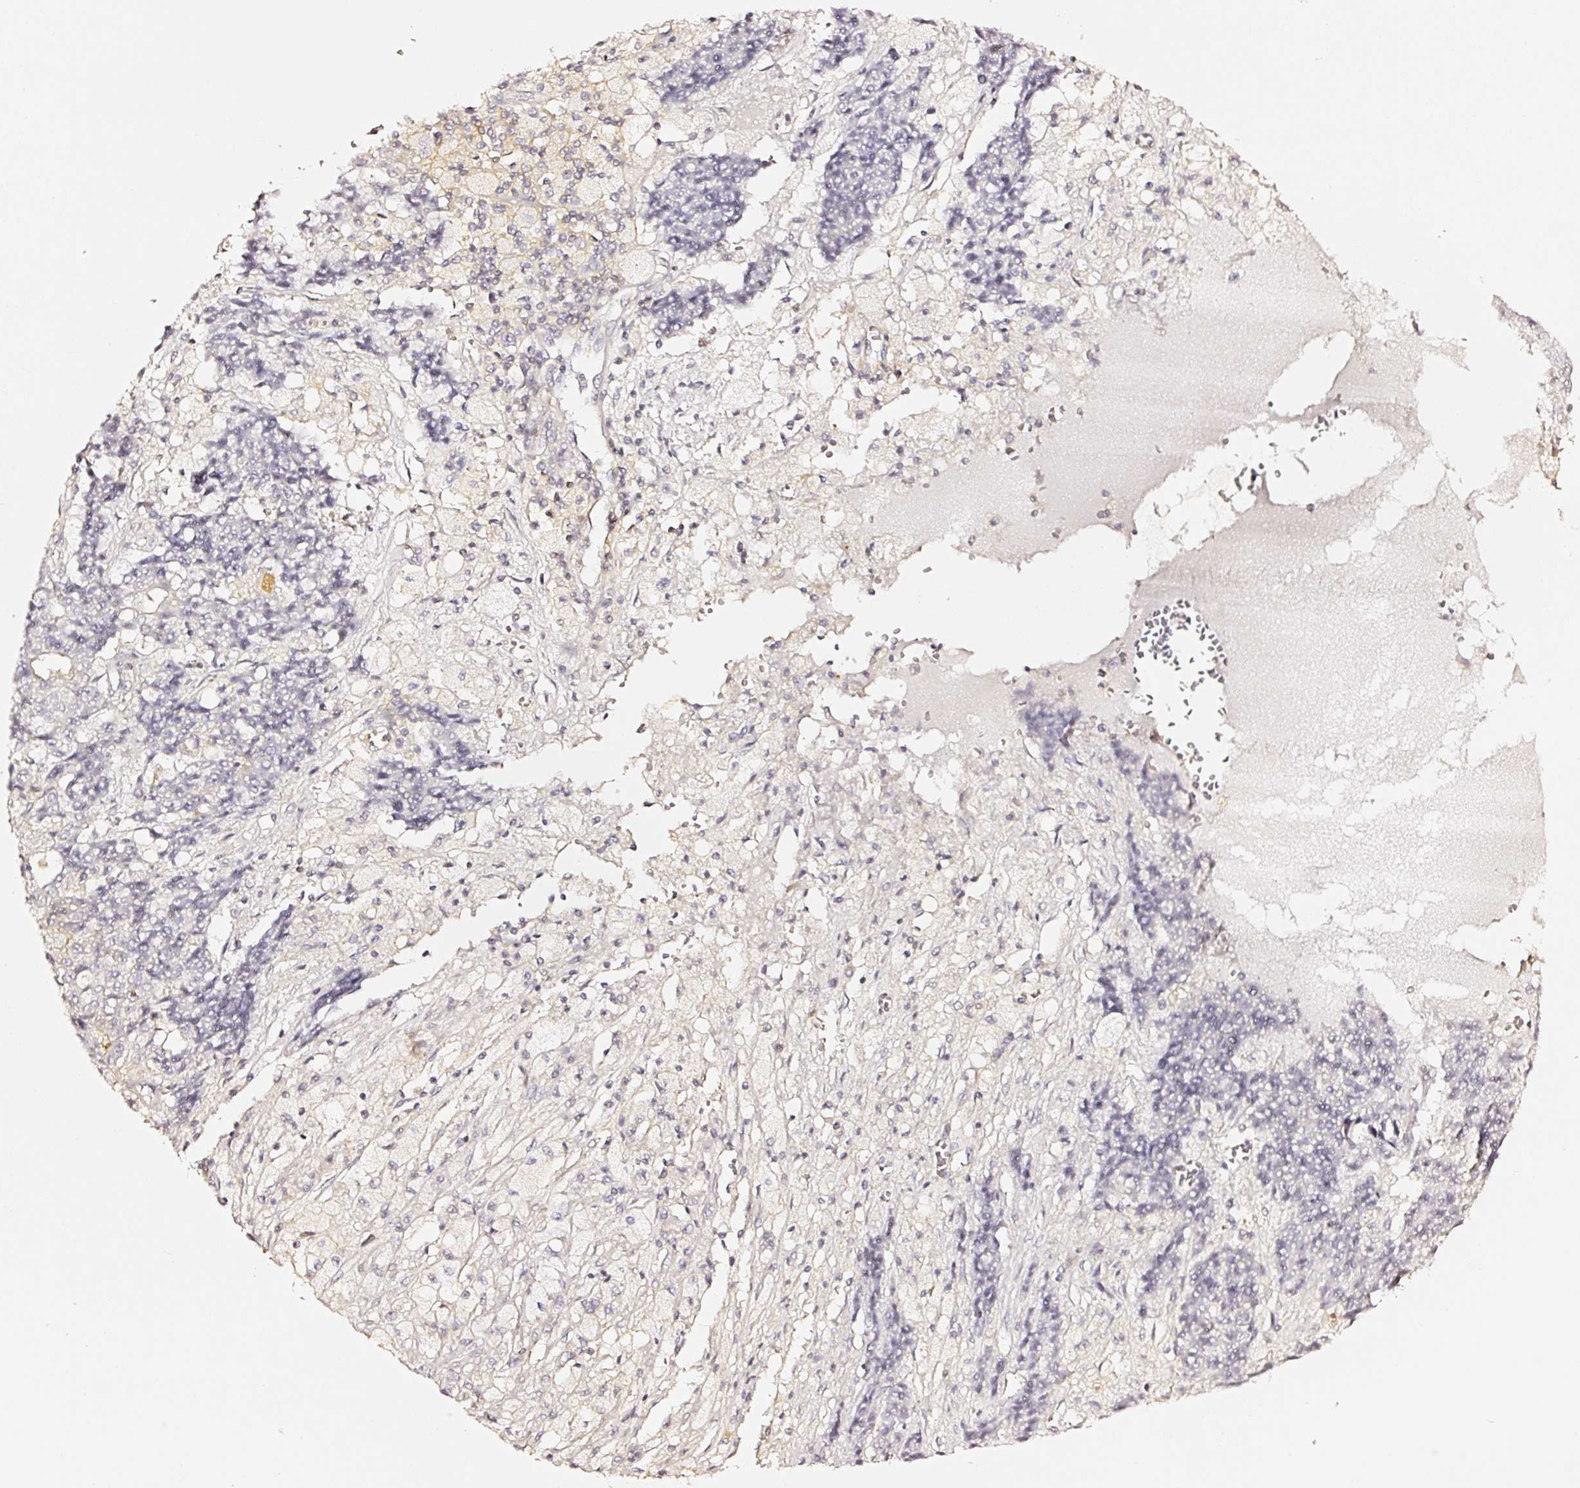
{"staining": {"intensity": "strong", "quantity": "25%-75%", "location": "cytoplasmic/membranous"}, "tissue": "ovarian cancer", "cell_type": "Tumor cells", "image_type": "cancer", "snomed": [{"axis": "morphology", "description": "Carcinoma, endometroid"}, {"axis": "topography", "description": "Ovary"}], "caption": "High-magnification brightfield microscopy of ovarian cancer (endometroid carcinoma) stained with DAB (3,3'-diaminobenzidine) (brown) and counterstained with hematoxylin (blue). tumor cells exhibit strong cytoplasmic/membranous staining is present in approximately25%-75% of cells.", "gene": "CD47", "patient": {"sex": "female", "age": 42}}